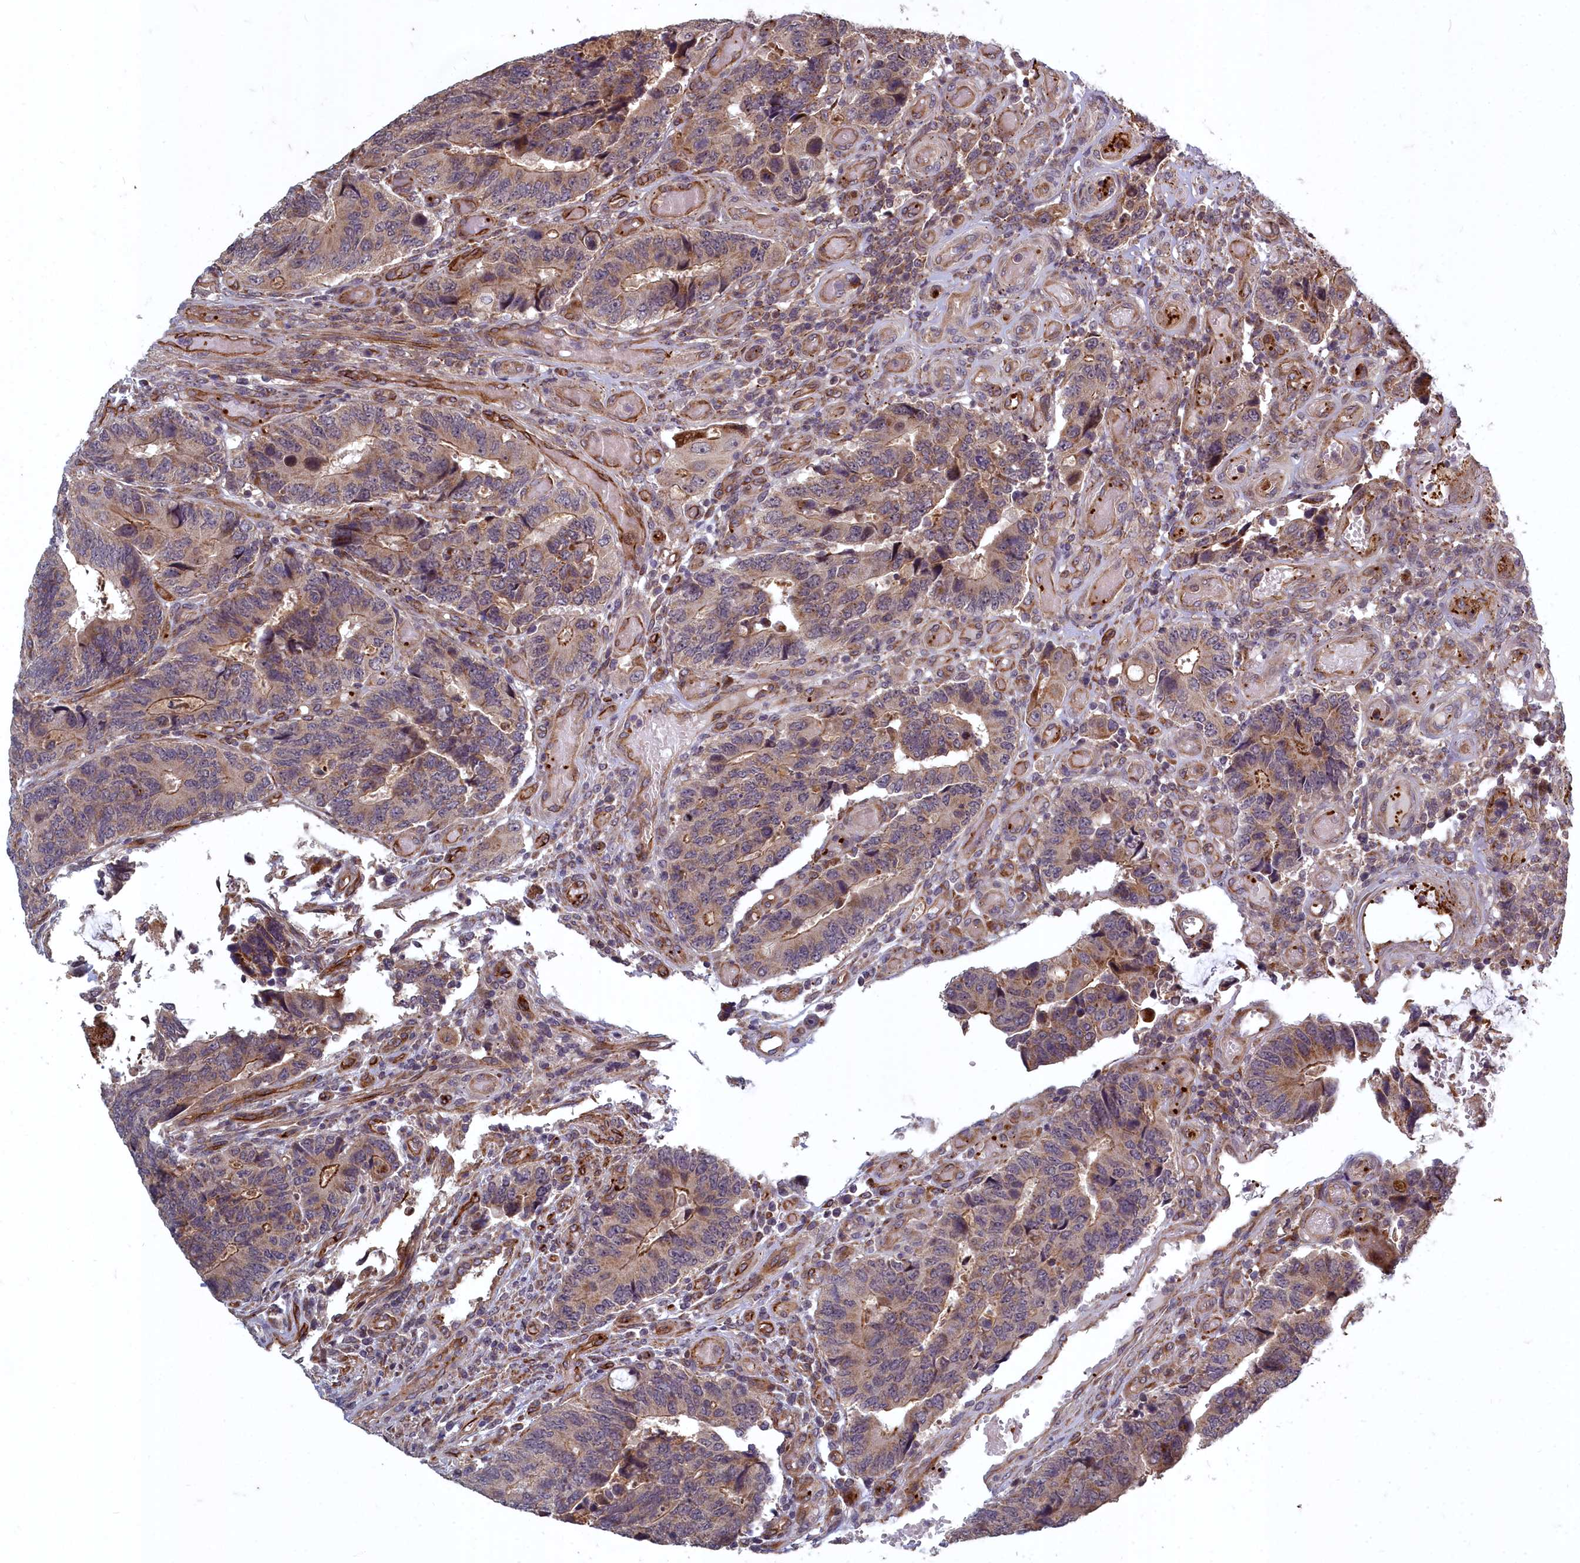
{"staining": {"intensity": "moderate", "quantity": ">75%", "location": "cytoplasmic/membranous"}, "tissue": "colorectal cancer", "cell_type": "Tumor cells", "image_type": "cancer", "snomed": [{"axis": "morphology", "description": "Adenocarcinoma, NOS"}, {"axis": "topography", "description": "Colon"}], "caption": "Immunohistochemical staining of colorectal adenocarcinoma exhibits medium levels of moderate cytoplasmic/membranous positivity in about >75% of tumor cells.", "gene": "TSPYL4", "patient": {"sex": "male", "age": 87}}